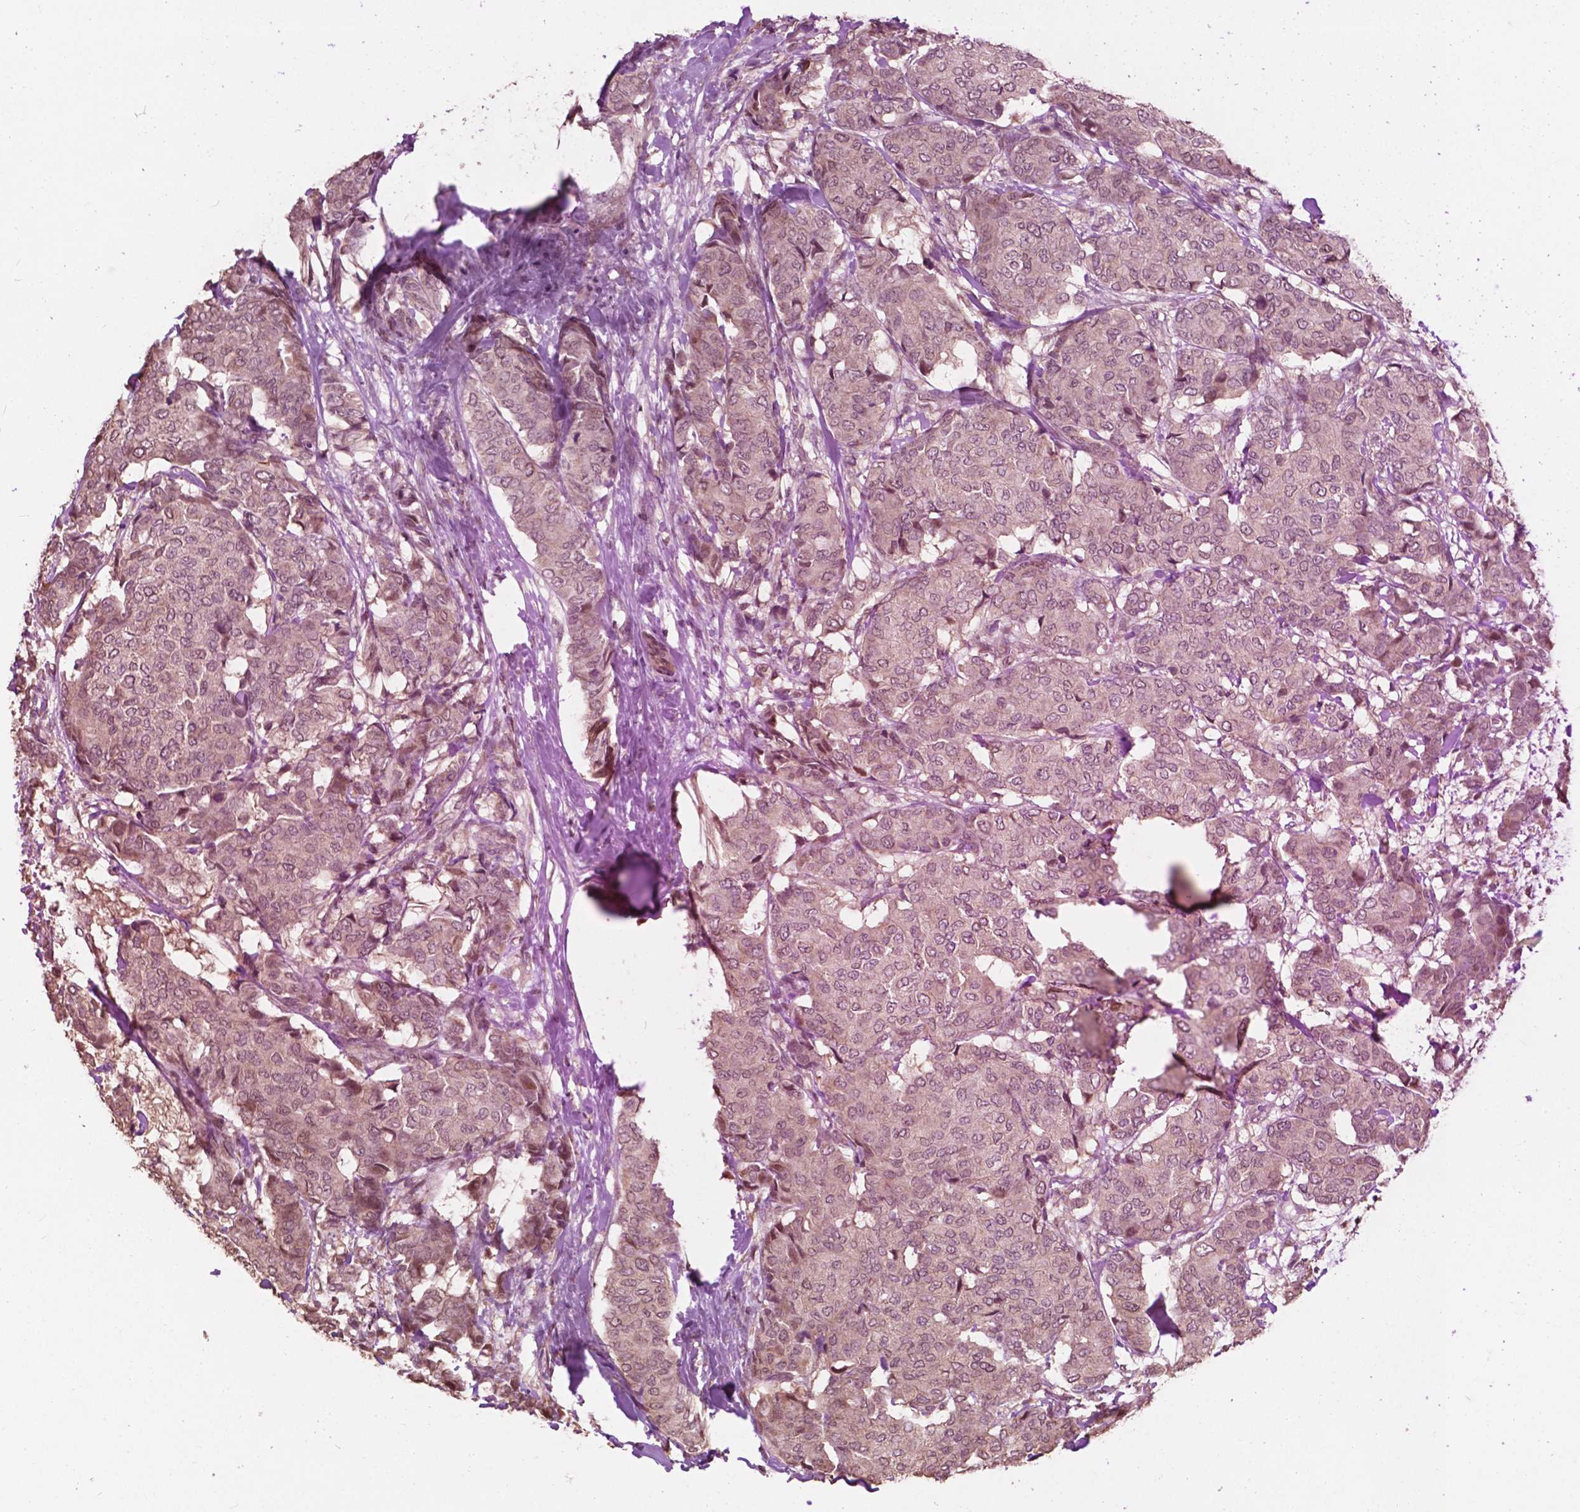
{"staining": {"intensity": "negative", "quantity": "none", "location": "none"}, "tissue": "breast cancer", "cell_type": "Tumor cells", "image_type": "cancer", "snomed": [{"axis": "morphology", "description": "Duct carcinoma"}, {"axis": "topography", "description": "Breast"}], "caption": "High power microscopy photomicrograph of an immunohistochemistry (IHC) photomicrograph of breast invasive ductal carcinoma, revealing no significant staining in tumor cells.", "gene": "GLRA2", "patient": {"sex": "female", "age": 75}}